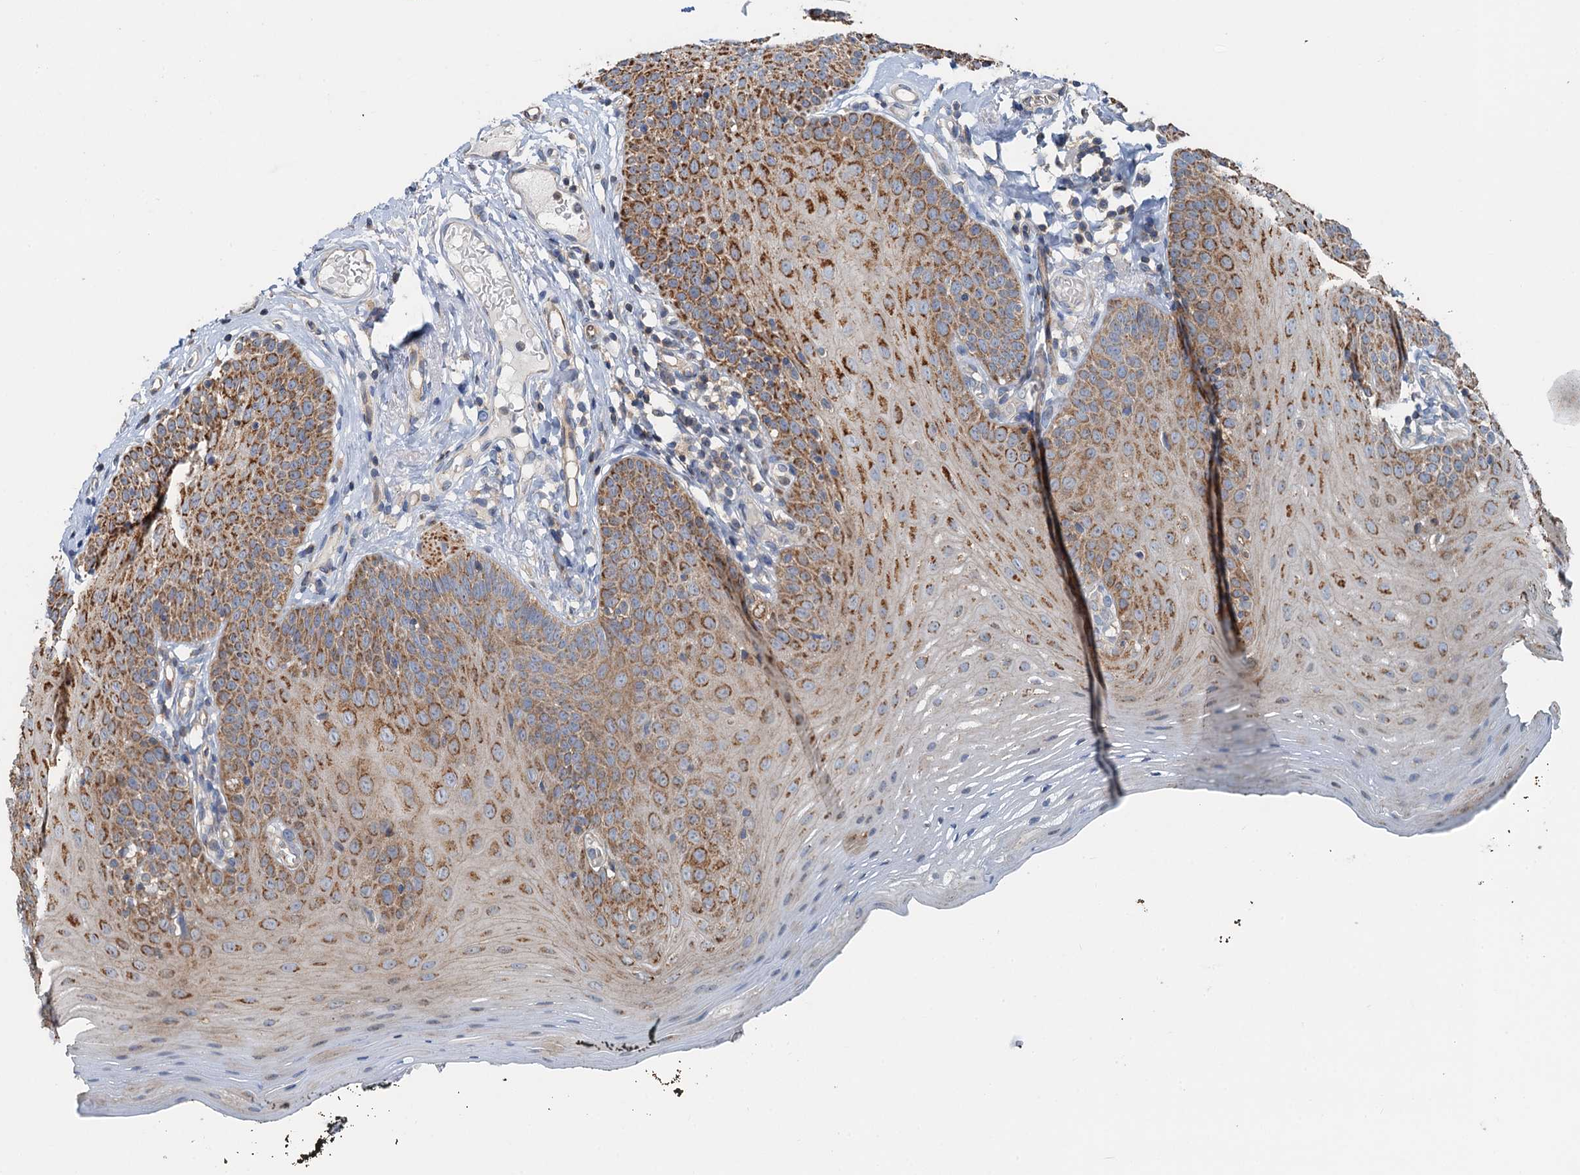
{"staining": {"intensity": "moderate", "quantity": ">75%", "location": "cytoplasmic/membranous"}, "tissue": "oral mucosa", "cell_type": "Squamous epithelial cells", "image_type": "normal", "snomed": [{"axis": "morphology", "description": "Normal tissue, NOS"}, {"axis": "topography", "description": "Oral tissue"}], "caption": "Oral mucosa was stained to show a protein in brown. There is medium levels of moderate cytoplasmic/membranous staining in about >75% of squamous epithelial cells. Using DAB (brown) and hematoxylin (blue) stains, captured at high magnification using brightfield microscopy.", "gene": "ANKRD26", "patient": {"sex": "male", "age": 74}}